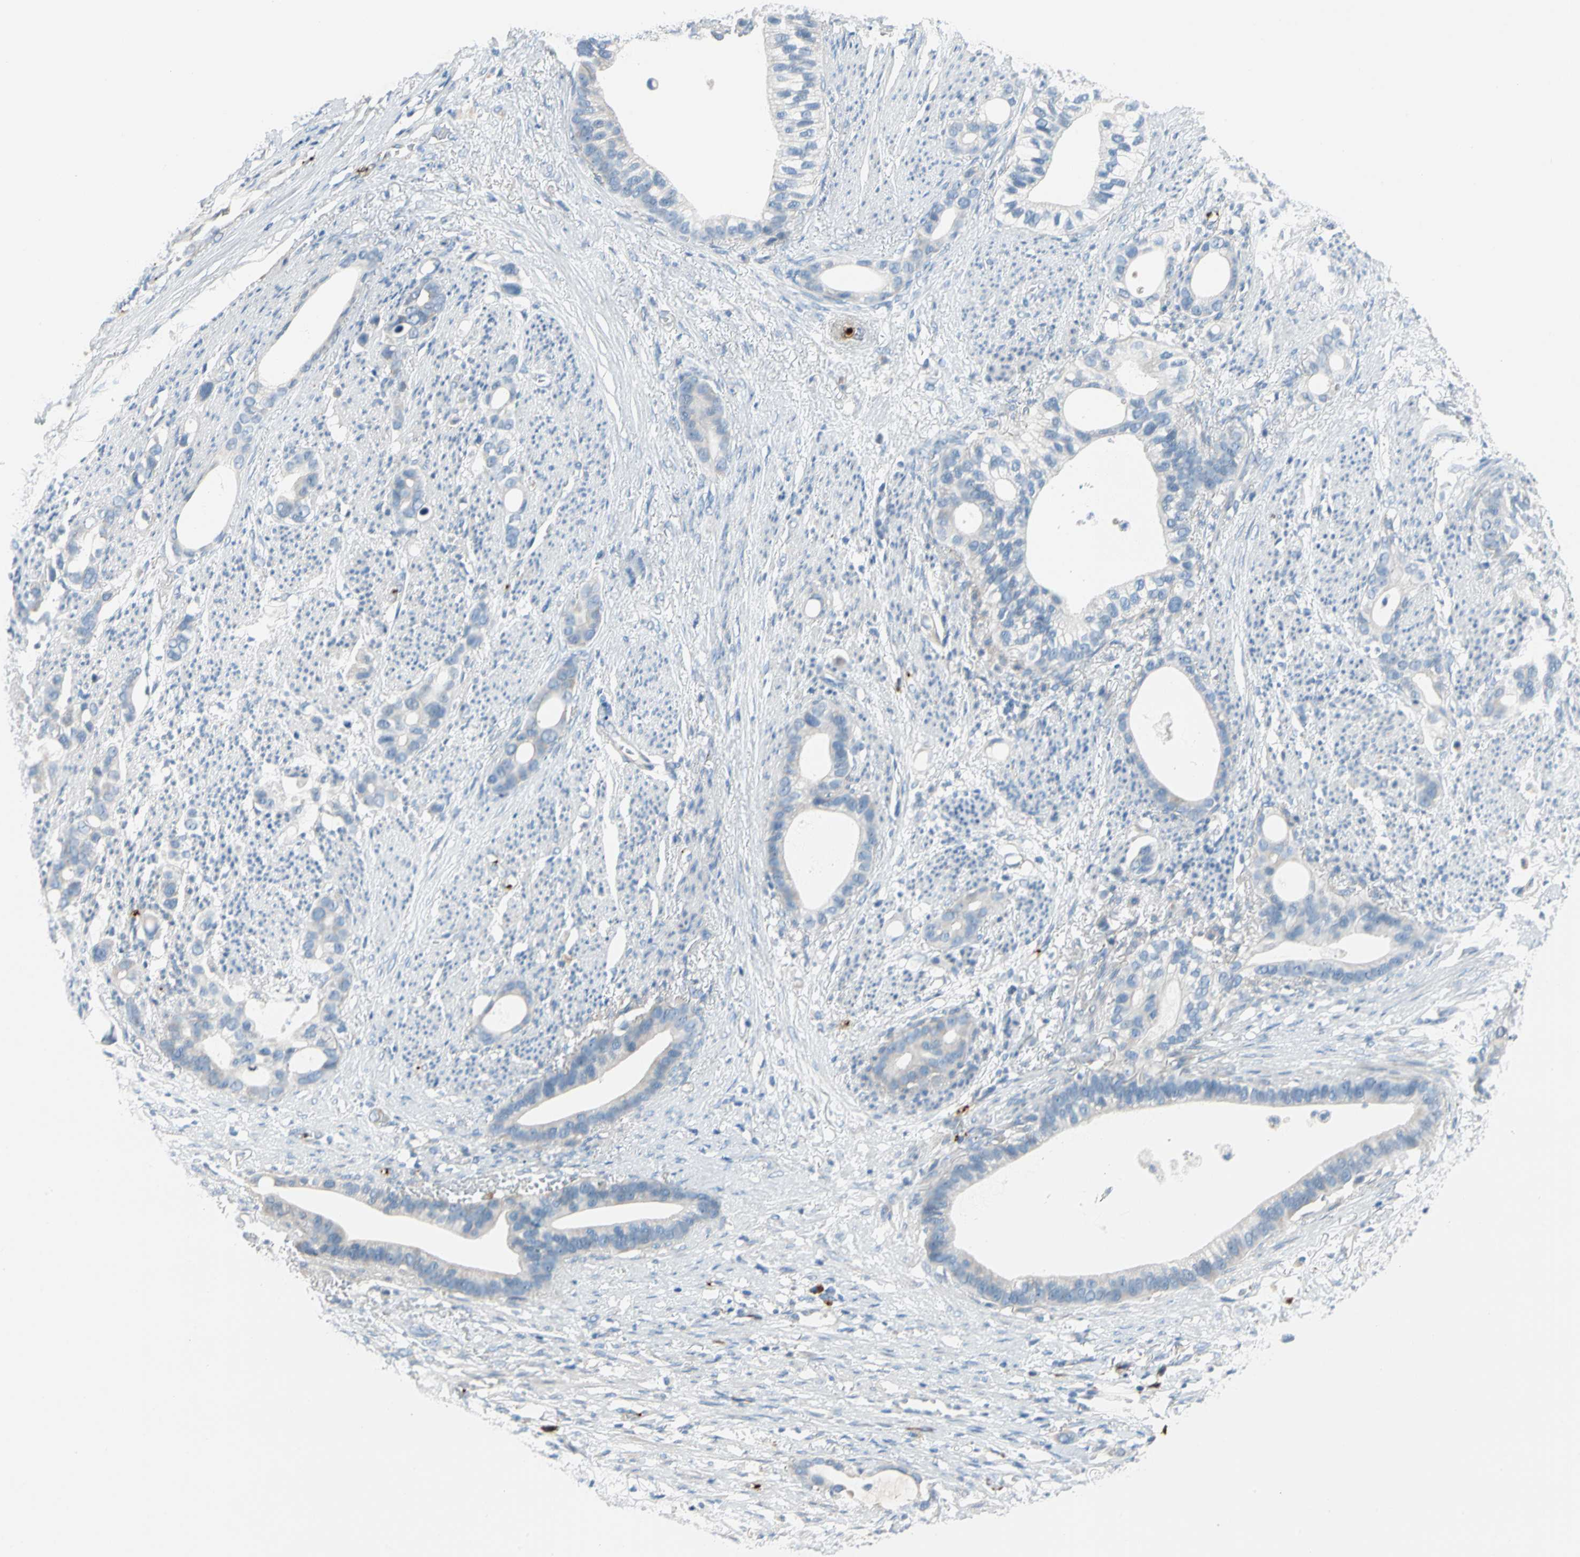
{"staining": {"intensity": "negative", "quantity": "none", "location": "none"}, "tissue": "stomach cancer", "cell_type": "Tumor cells", "image_type": "cancer", "snomed": [{"axis": "morphology", "description": "Adenocarcinoma, NOS"}, {"axis": "topography", "description": "Stomach"}], "caption": "IHC histopathology image of adenocarcinoma (stomach) stained for a protein (brown), which reveals no expression in tumor cells.", "gene": "PPBP", "patient": {"sex": "female", "age": 75}}